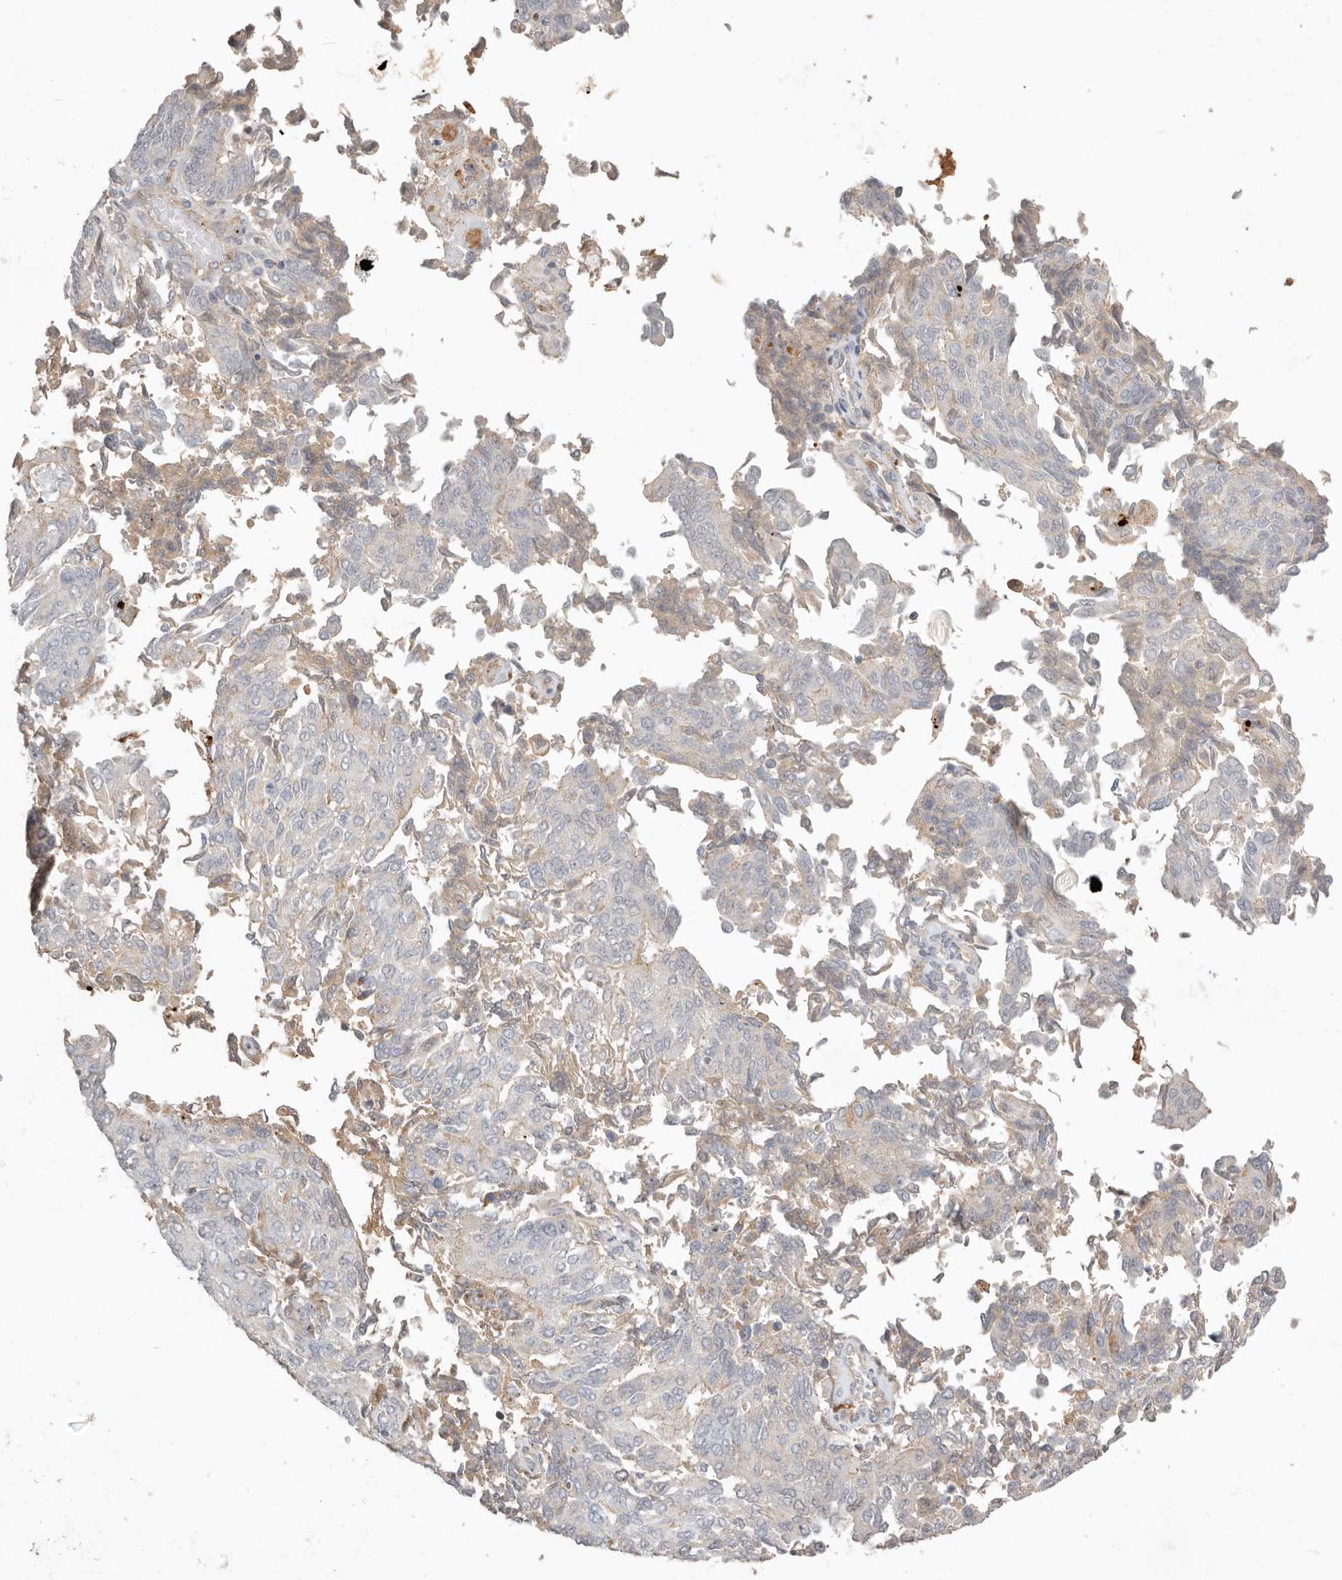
{"staining": {"intensity": "negative", "quantity": "none", "location": "none"}, "tissue": "endometrial cancer", "cell_type": "Tumor cells", "image_type": "cancer", "snomed": [{"axis": "morphology", "description": "Adenocarcinoma, NOS"}, {"axis": "topography", "description": "Endometrium"}], "caption": "Photomicrograph shows no protein positivity in tumor cells of endometrial adenocarcinoma tissue. (DAB (3,3'-diaminobenzidine) IHC visualized using brightfield microscopy, high magnification).", "gene": "MTFR2", "patient": {"sex": "female", "age": 80}}